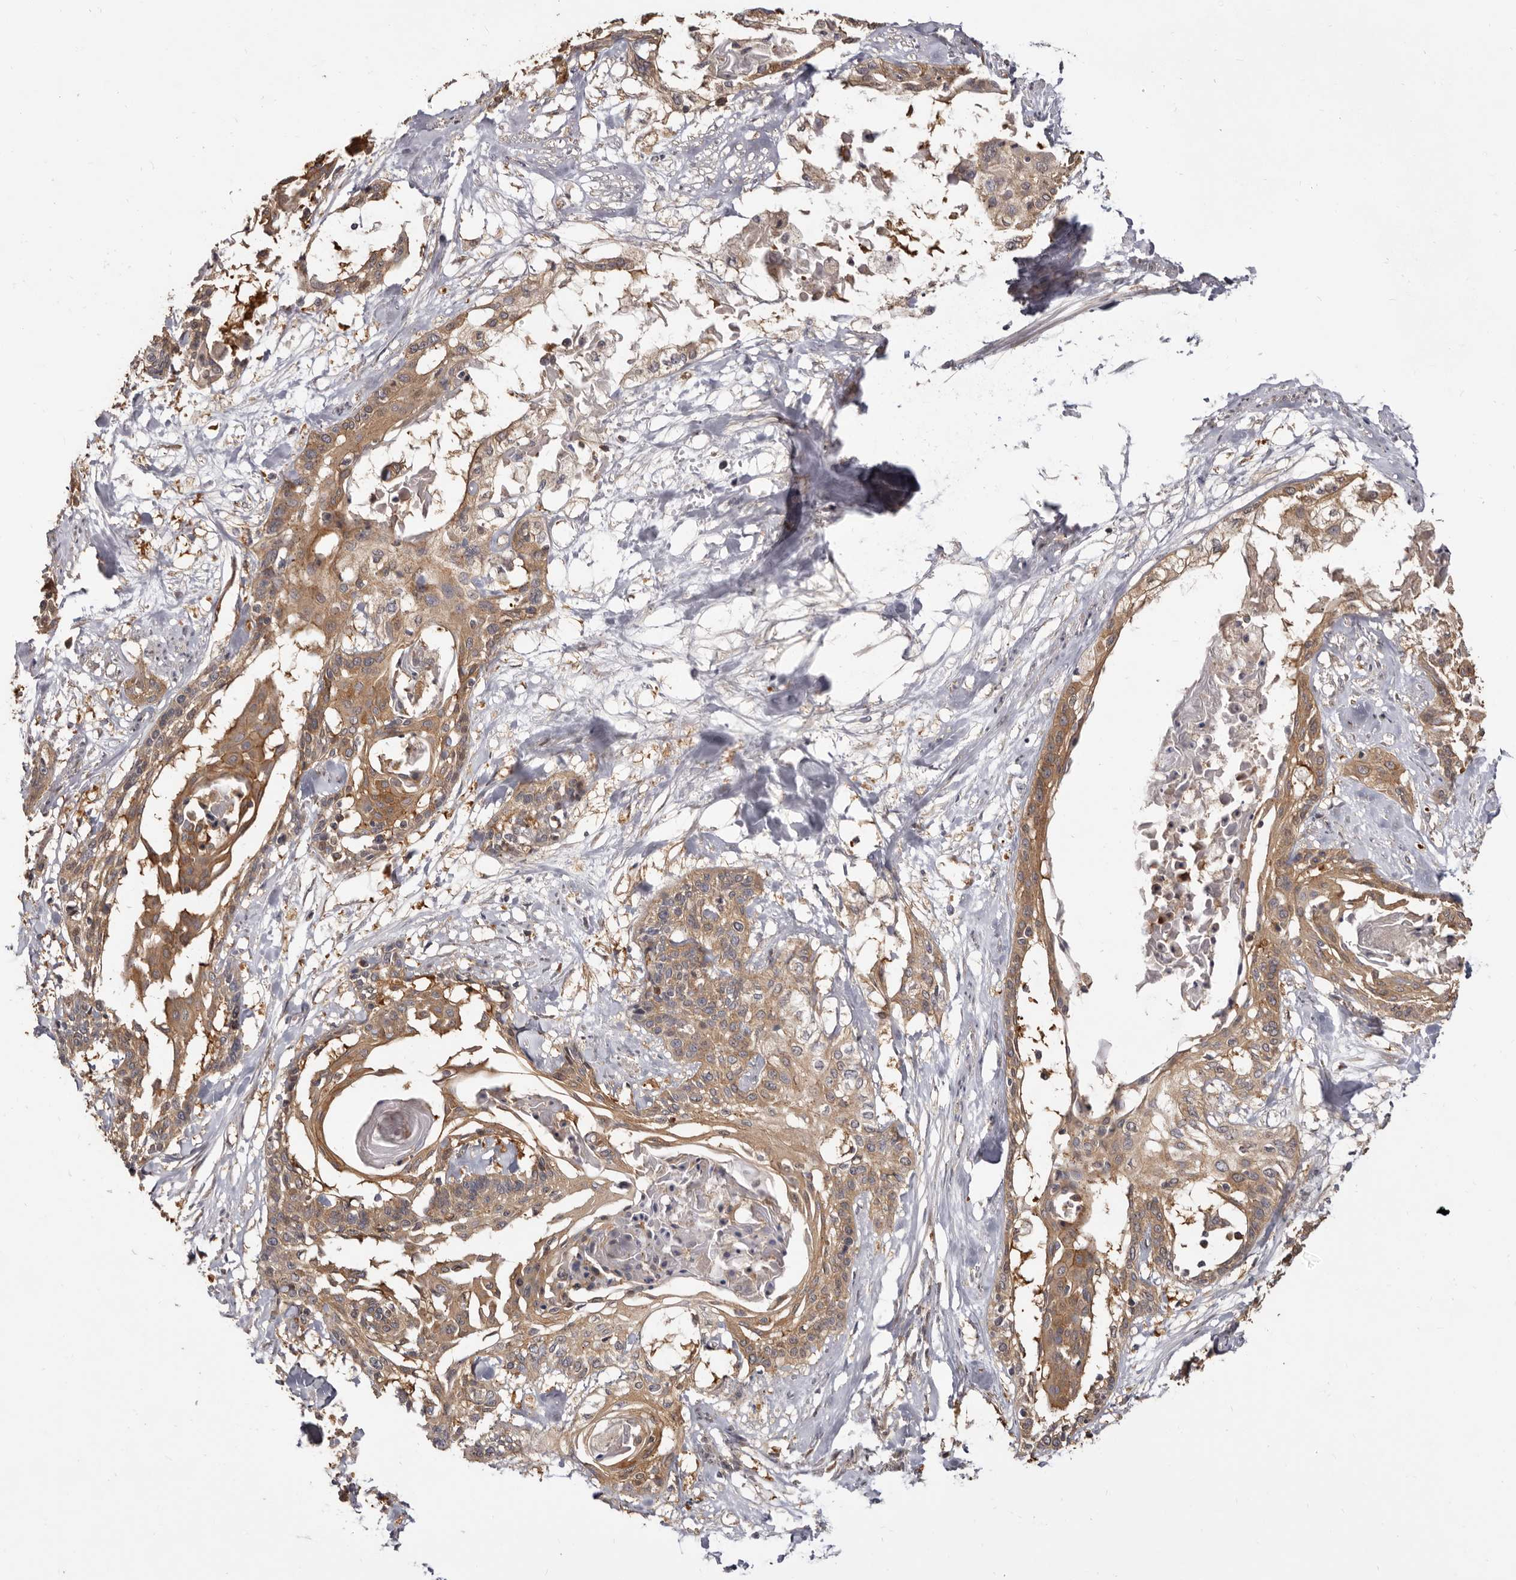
{"staining": {"intensity": "moderate", "quantity": ">75%", "location": "cytoplasmic/membranous"}, "tissue": "cervical cancer", "cell_type": "Tumor cells", "image_type": "cancer", "snomed": [{"axis": "morphology", "description": "Squamous cell carcinoma, NOS"}, {"axis": "topography", "description": "Cervix"}], "caption": "Cervical cancer stained with immunohistochemistry shows moderate cytoplasmic/membranous positivity in approximately >75% of tumor cells.", "gene": "ADAMTS20", "patient": {"sex": "female", "age": 57}}